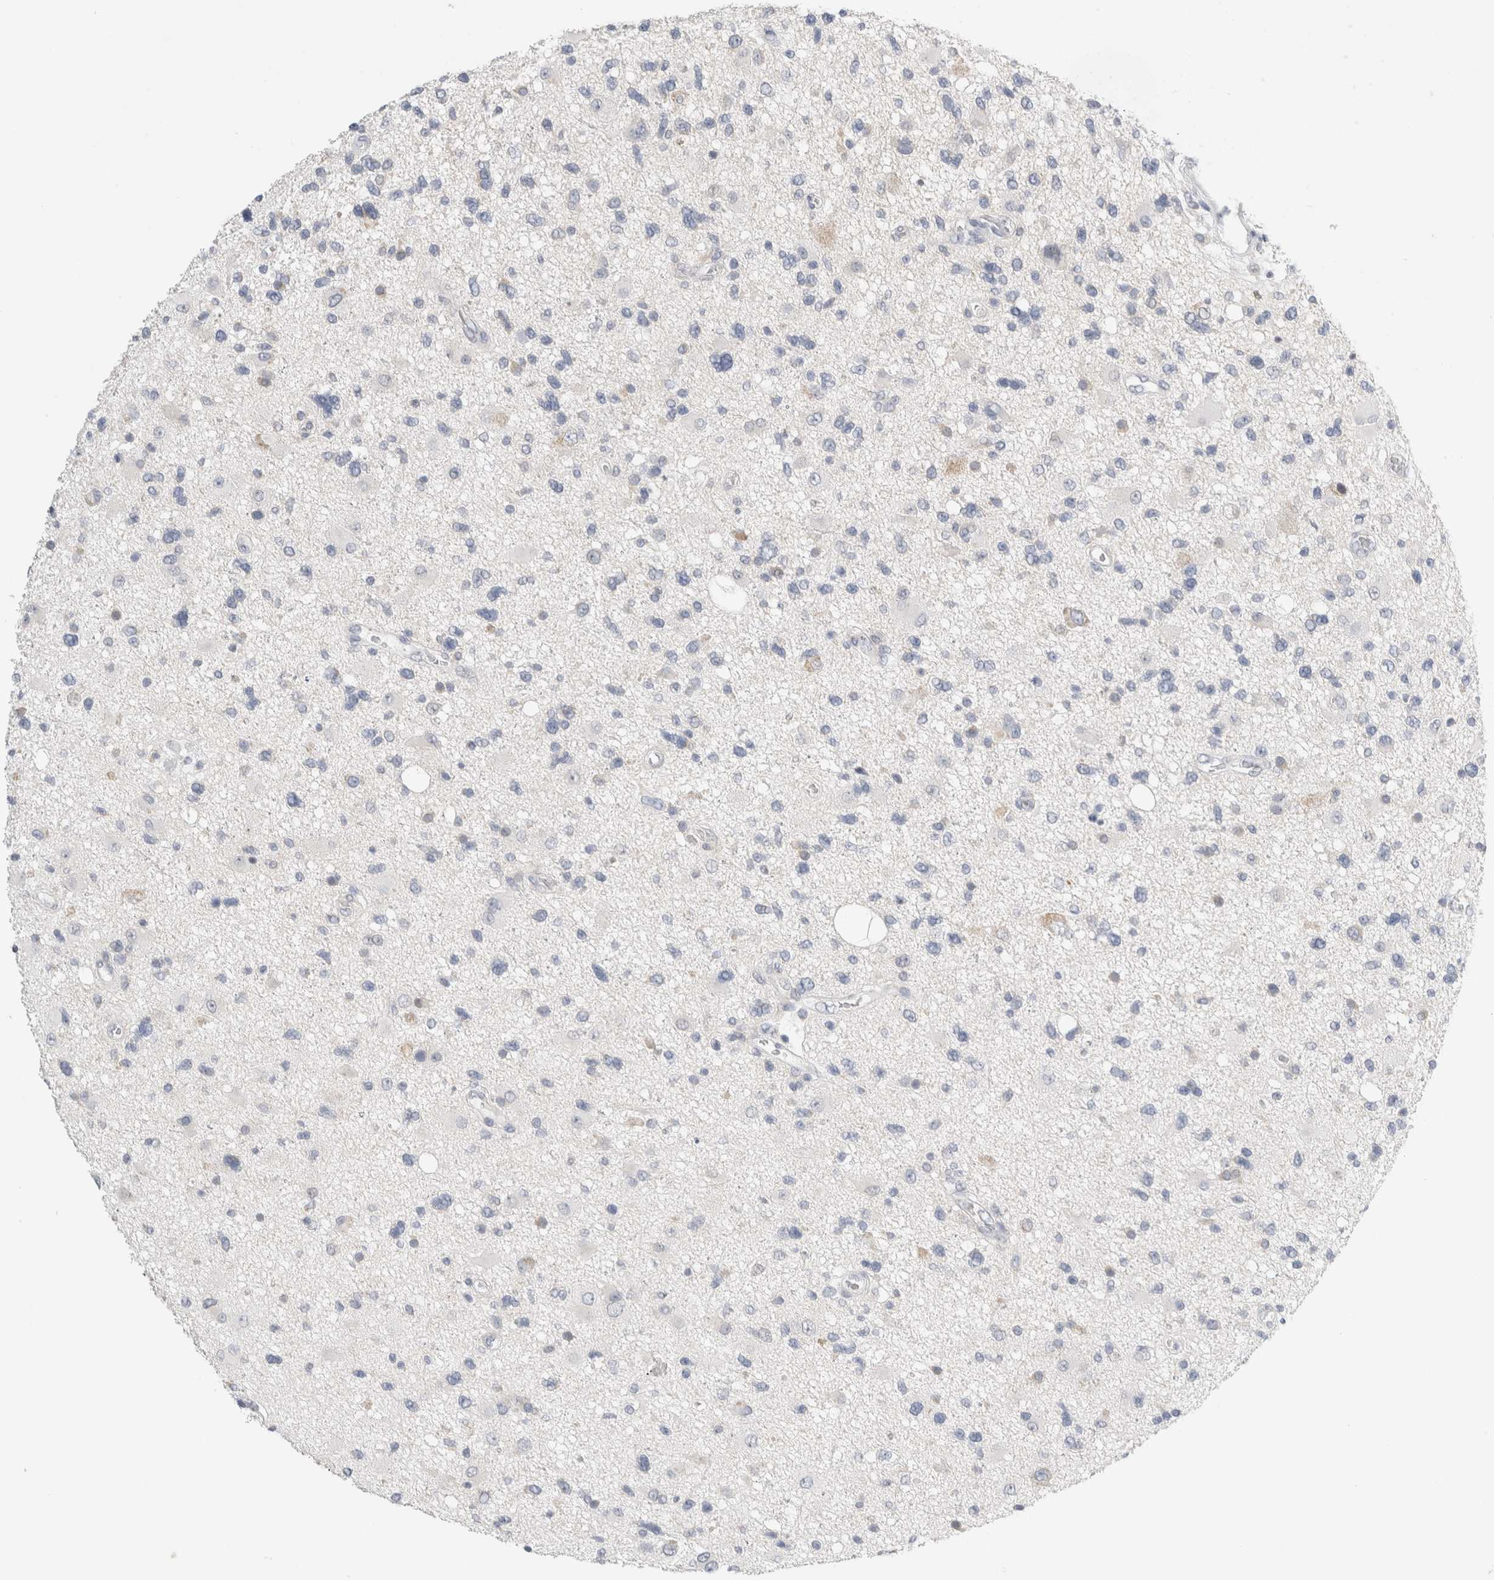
{"staining": {"intensity": "weak", "quantity": "<25%", "location": "cytoplasmic/membranous"}, "tissue": "glioma", "cell_type": "Tumor cells", "image_type": "cancer", "snomed": [{"axis": "morphology", "description": "Glioma, malignant, High grade"}, {"axis": "topography", "description": "Brain"}], "caption": "This is an IHC image of human glioma. There is no staining in tumor cells.", "gene": "SLC22A12", "patient": {"sex": "male", "age": 33}}